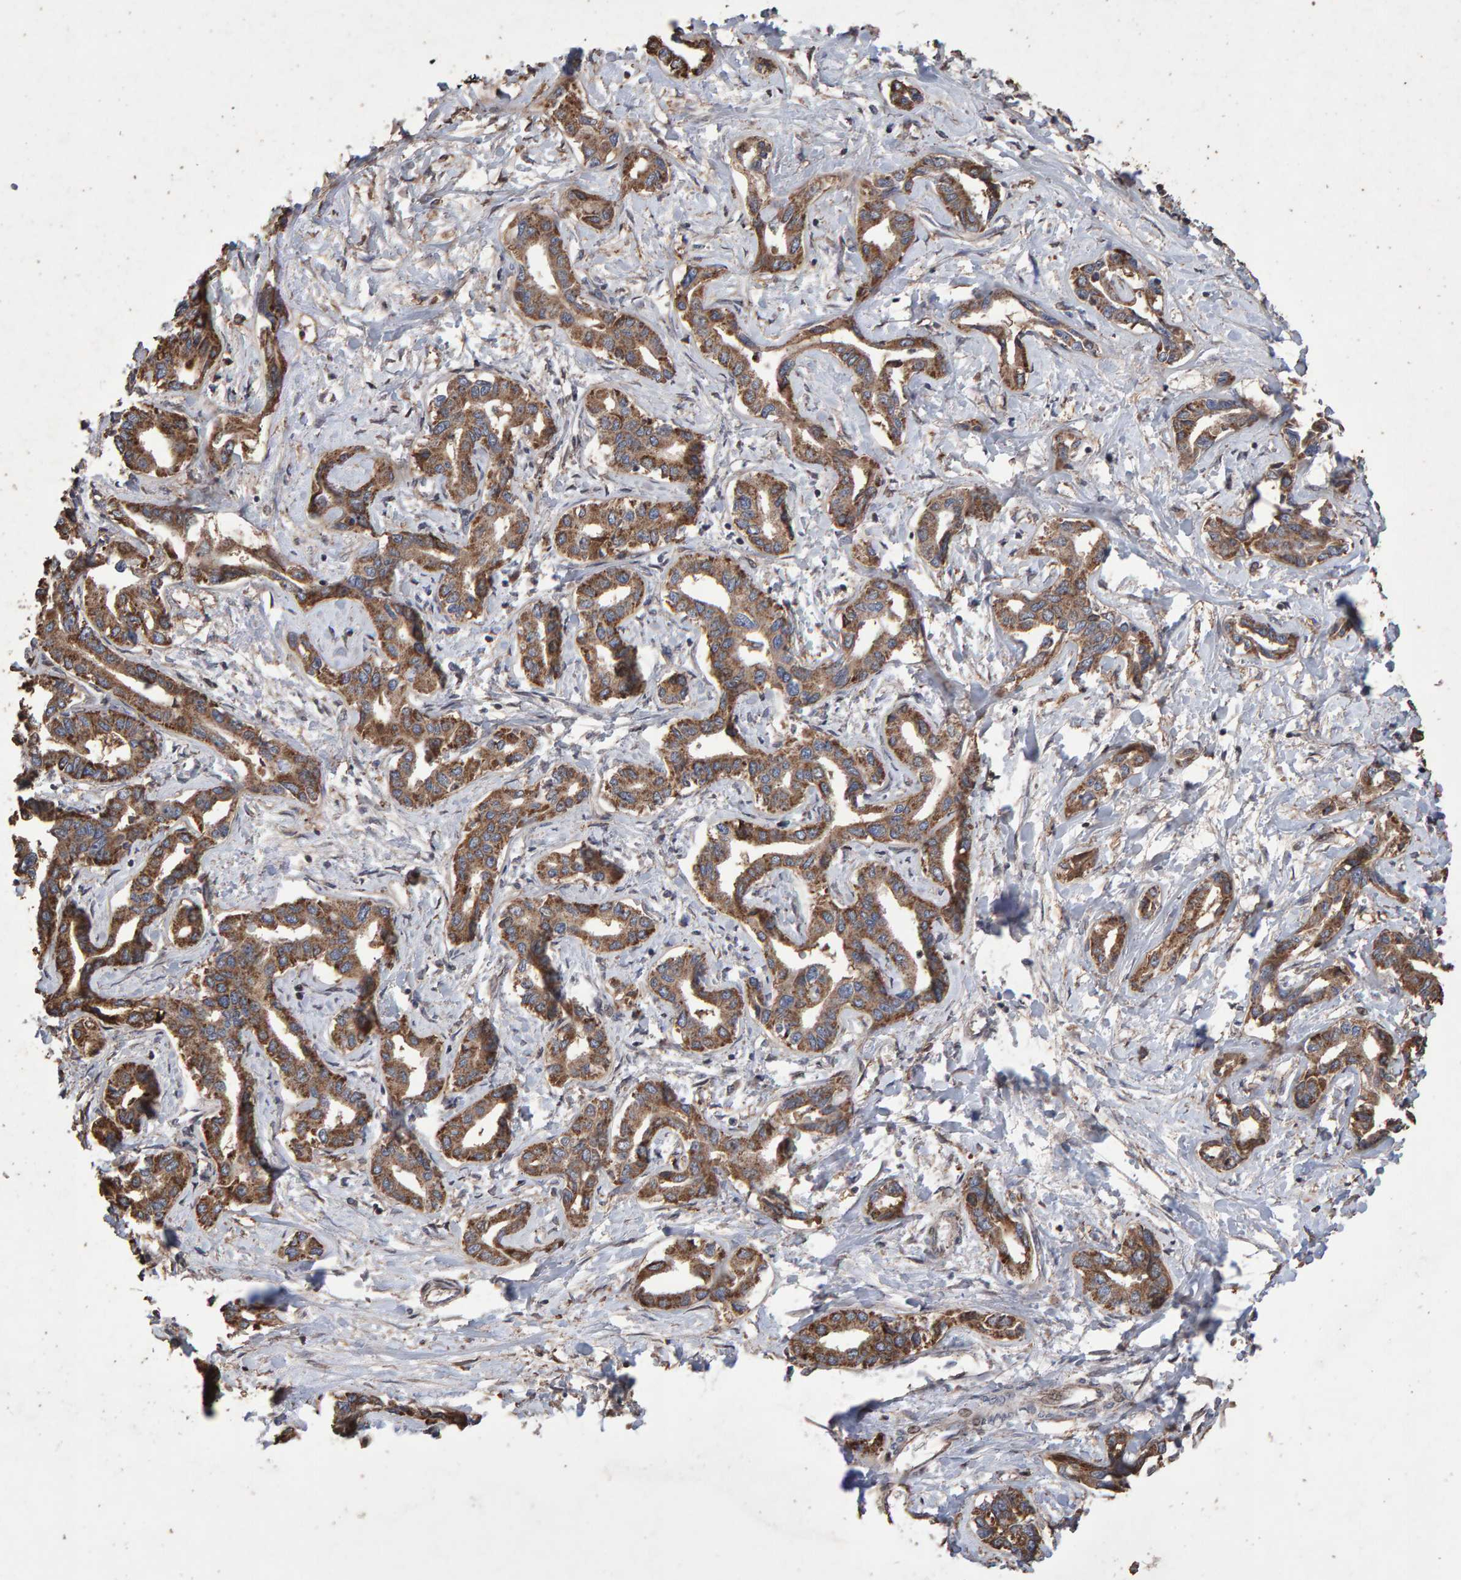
{"staining": {"intensity": "moderate", "quantity": ">75%", "location": "cytoplasmic/membranous"}, "tissue": "liver cancer", "cell_type": "Tumor cells", "image_type": "cancer", "snomed": [{"axis": "morphology", "description": "Cholangiocarcinoma"}, {"axis": "topography", "description": "Liver"}], "caption": "Human cholangiocarcinoma (liver) stained with a brown dye reveals moderate cytoplasmic/membranous positive positivity in about >75% of tumor cells.", "gene": "OSBP2", "patient": {"sex": "male", "age": 59}}